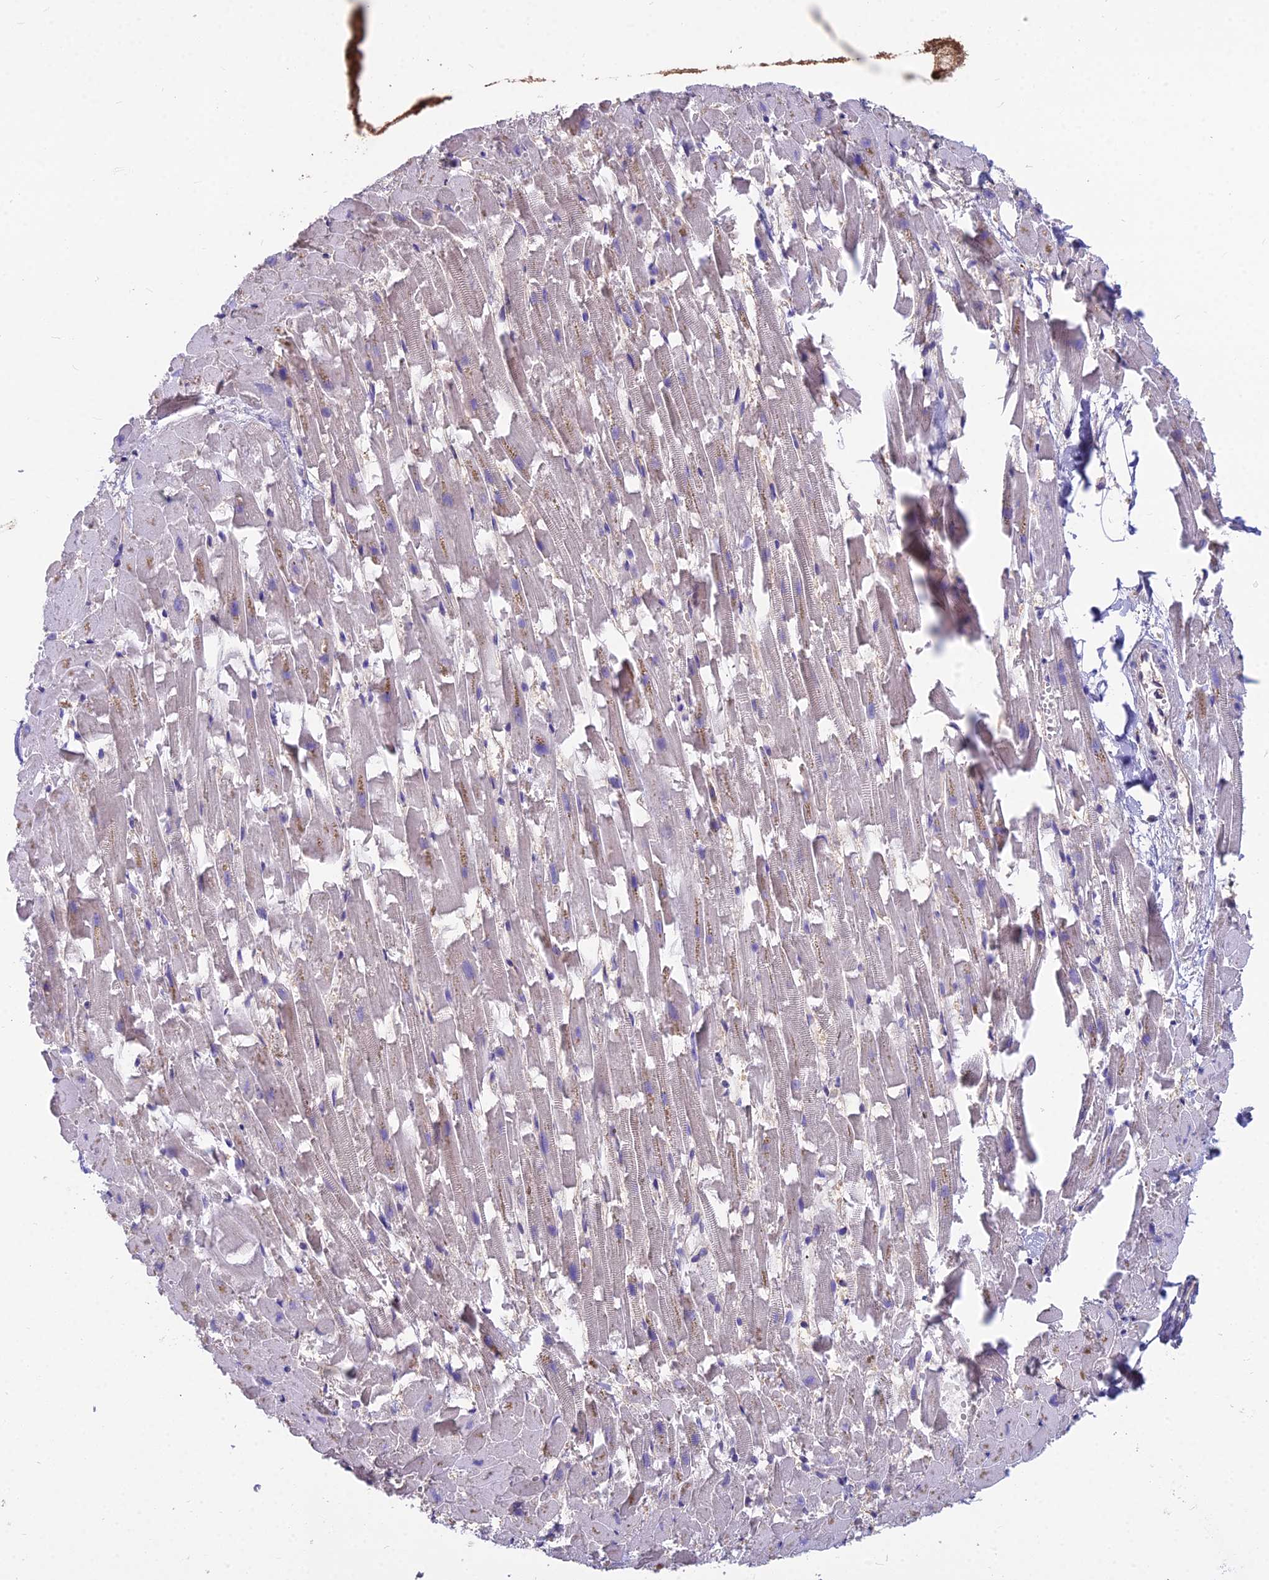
{"staining": {"intensity": "negative", "quantity": "none", "location": "none"}, "tissue": "heart muscle", "cell_type": "Cardiomyocytes", "image_type": "normal", "snomed": [{"axis": "morphology", "description": "Normal tissue, NOS"}, {"axis": "topography", "description": "Heart"}], "caption": "Cardiomyocytes show no significant protein positivity in unremarkable heart muscle. The staining was performed using DAB (3,3'-diaminobenzidine) to visualize the protein expression in brown, while the nuclei were stained in blue with hematoxylin (Magnification: 20x).", "gene": "MVD", "patient": {"sex": "female", "age": 64}}